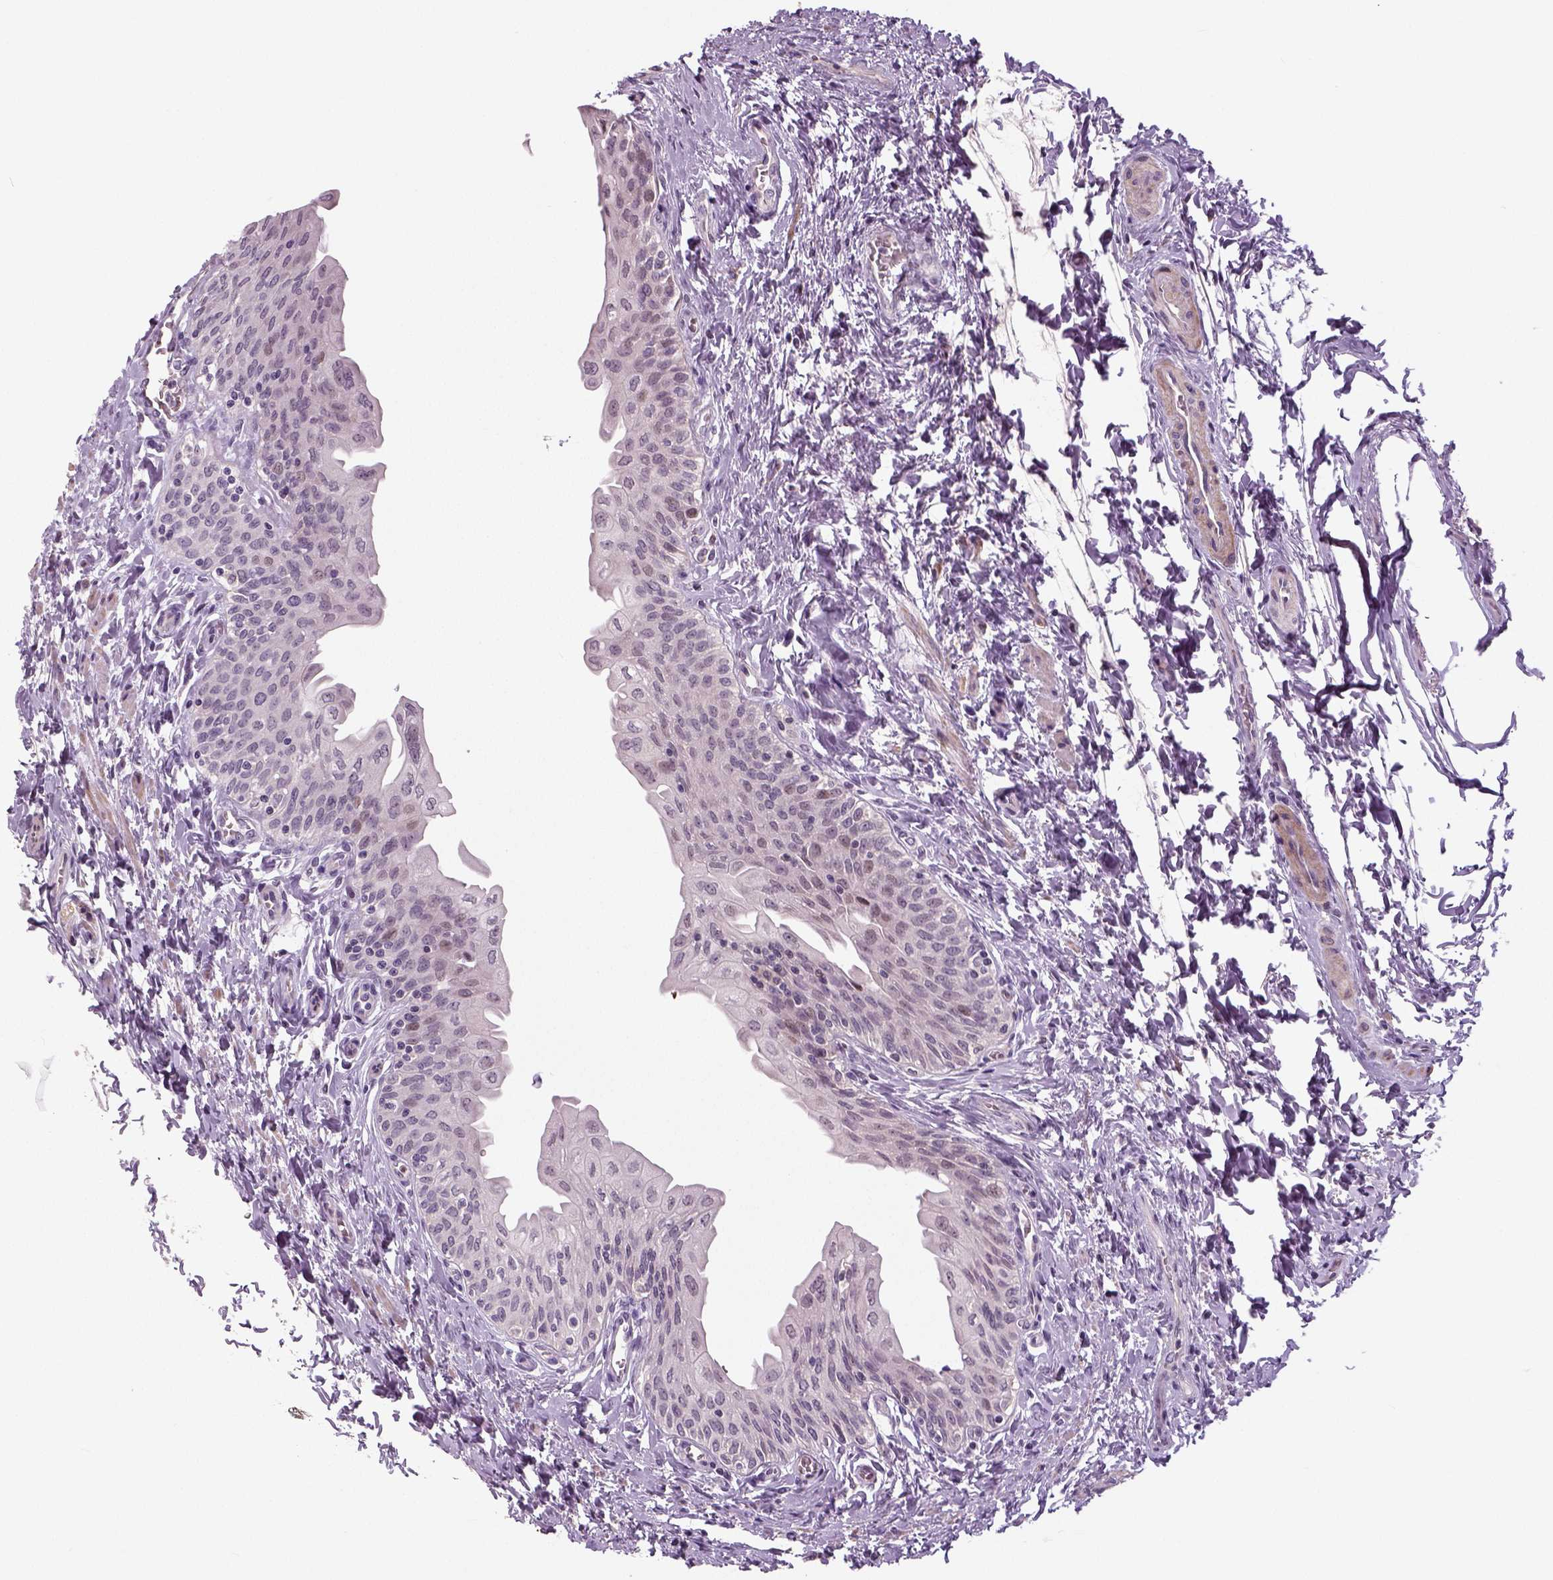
{"staining": {"intensity": "negative", "quantity": "none", "location": "none"}, "tissue": "urinary bladder", "cell_type": "Urothelial cells", "image_type": "normal", "snomed": [{"axis": "morphology", "description": "Normal tissue, NOS"}, {"axis": "topography", "description": "Urinary bladder"}], "caption": "Immunohistochemical staining of unremarkable urinary bladder demonstrates no significant positivity in urothelial cells.", "gene": "NECAB1", "patient": {"sex": "male", "age": 56}}